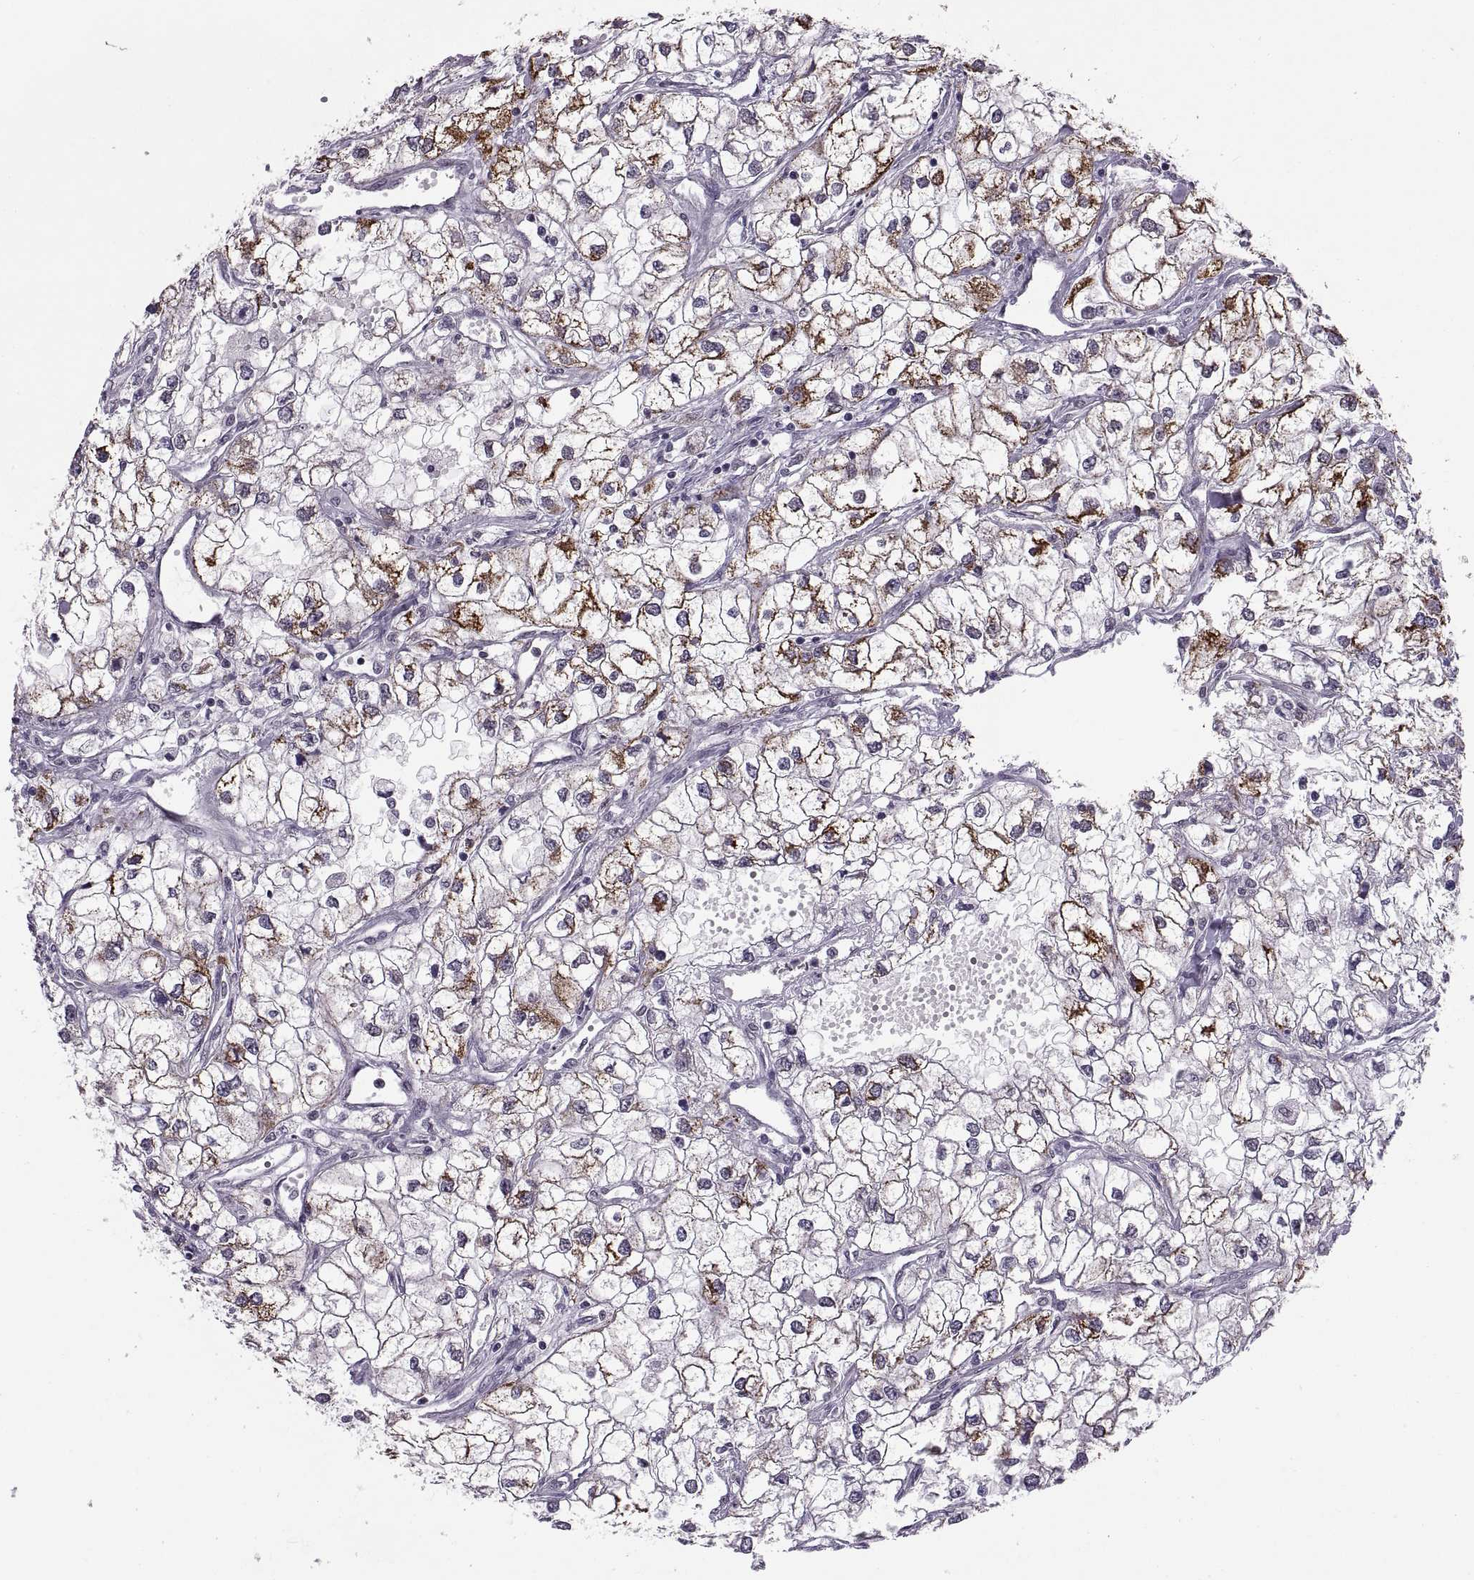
{"staining": {"intensity": "strong", "quantity": "25%-75%", "location": "cytoplasmic/membranous"}, "tissue": "renal cancer", "cell_type": "Tumor cells", "image_type": "cancer", "snomed": [{"axis": "morphology", "description": "Adenocarcinoma, NOS"}, {"axis": "topography", "description": "Kidney"}], "caption": "Immunohistochemistry (DAB) staining of human renal adenocarcinoma shows strong cytoplasmic/membranous protein expression in approximately 25%-75% of tumor cells.", "gene": "OTP", "patient": {"sex": "male", "age": 59}}